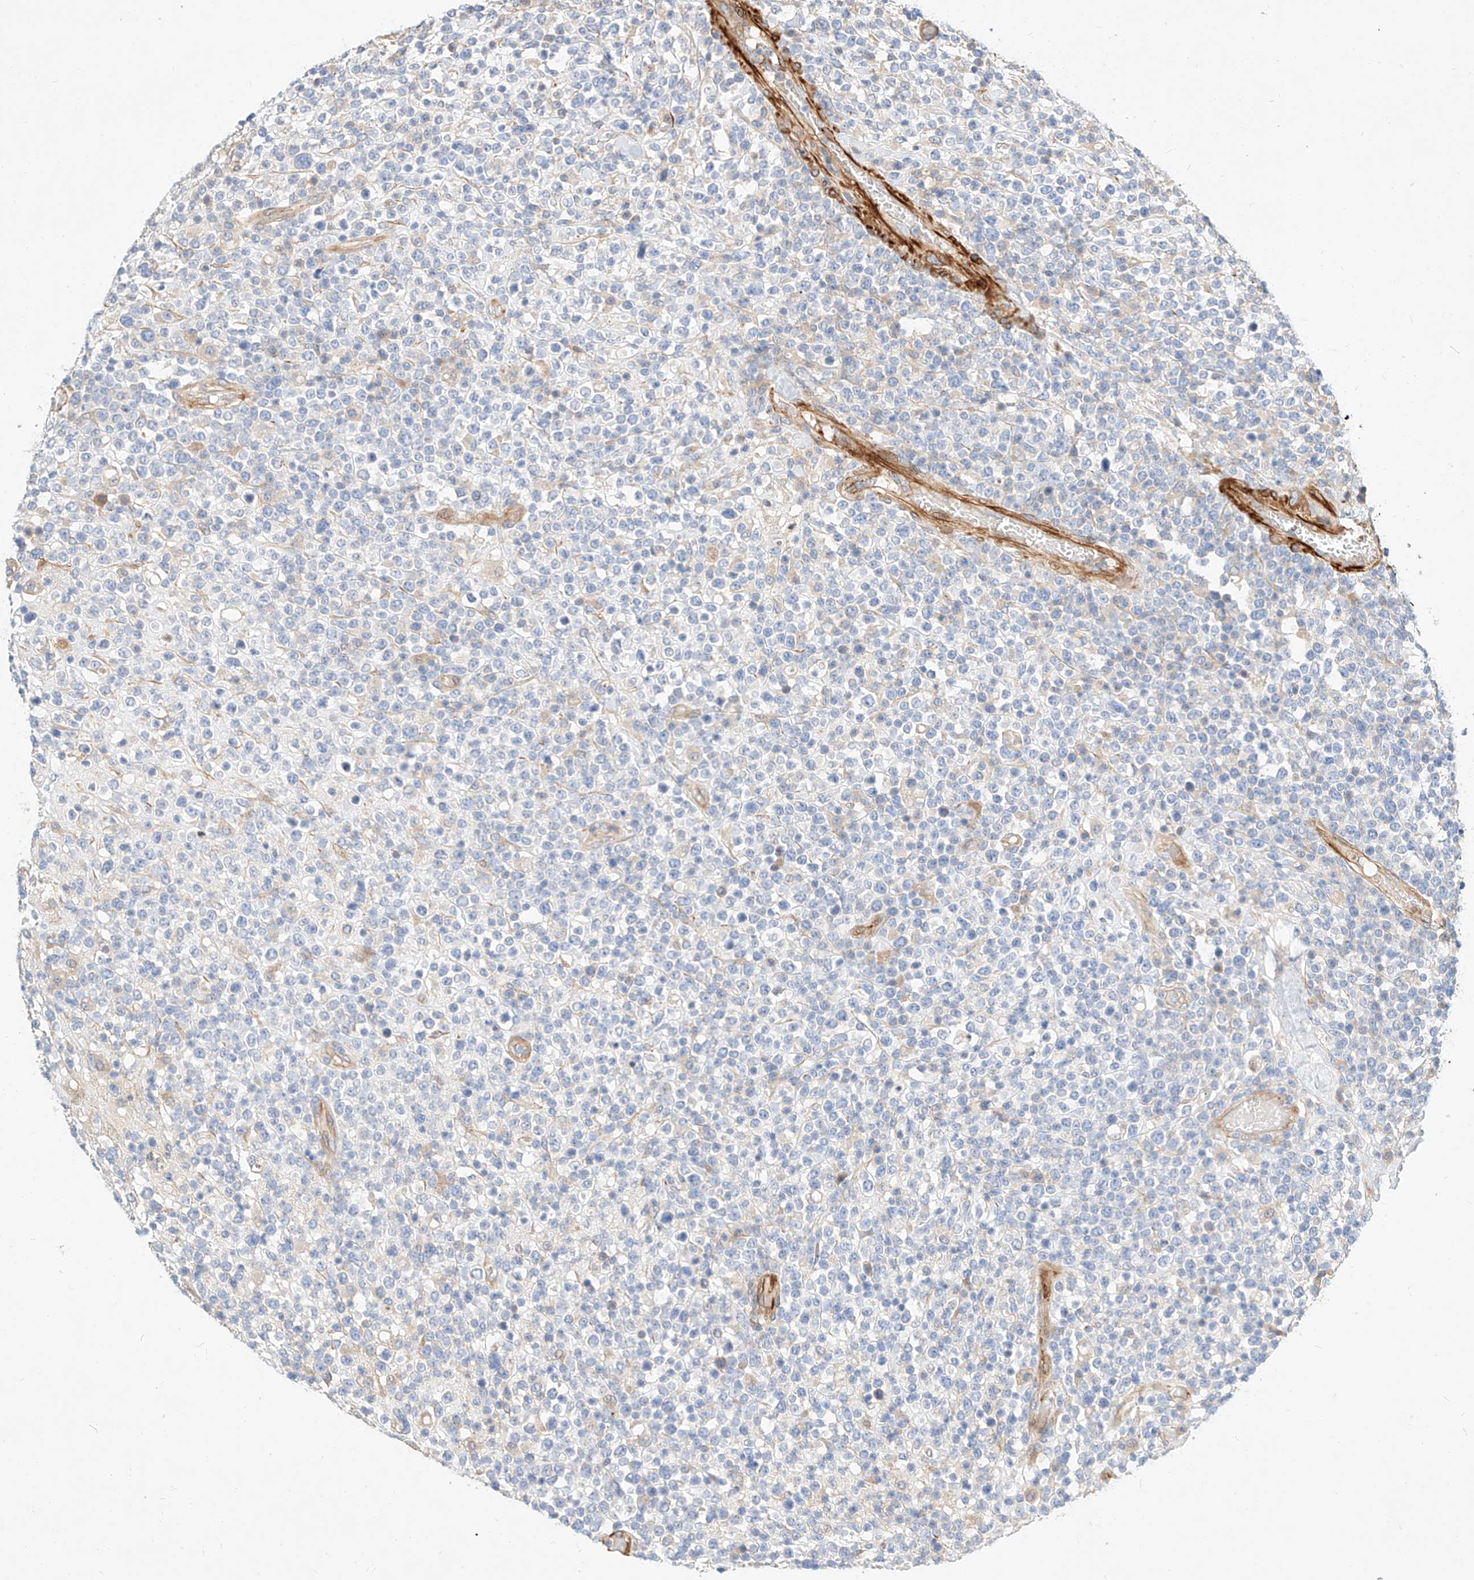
{"staining": {"intensity": "negative", "quantity": "none", "location": "none"}, "tissue": "lymphoma", "cell_type": "Tumor cells", "image_type": "cancer", "snomed": [{"axis": "morphology", "description": "Malignant lymphoma, non-Hodgkin's type, High grade"}, {"axis": "topography", "description": "Colon"}], "caption": "This is an immunohistochemistry photomicrograph of high-grade malignant lymphoma, non-Hodgkin's type. There is no staining in tumor cells.", "gene": "KCNH5", "patient": {"sex": "female", "age": 53}}